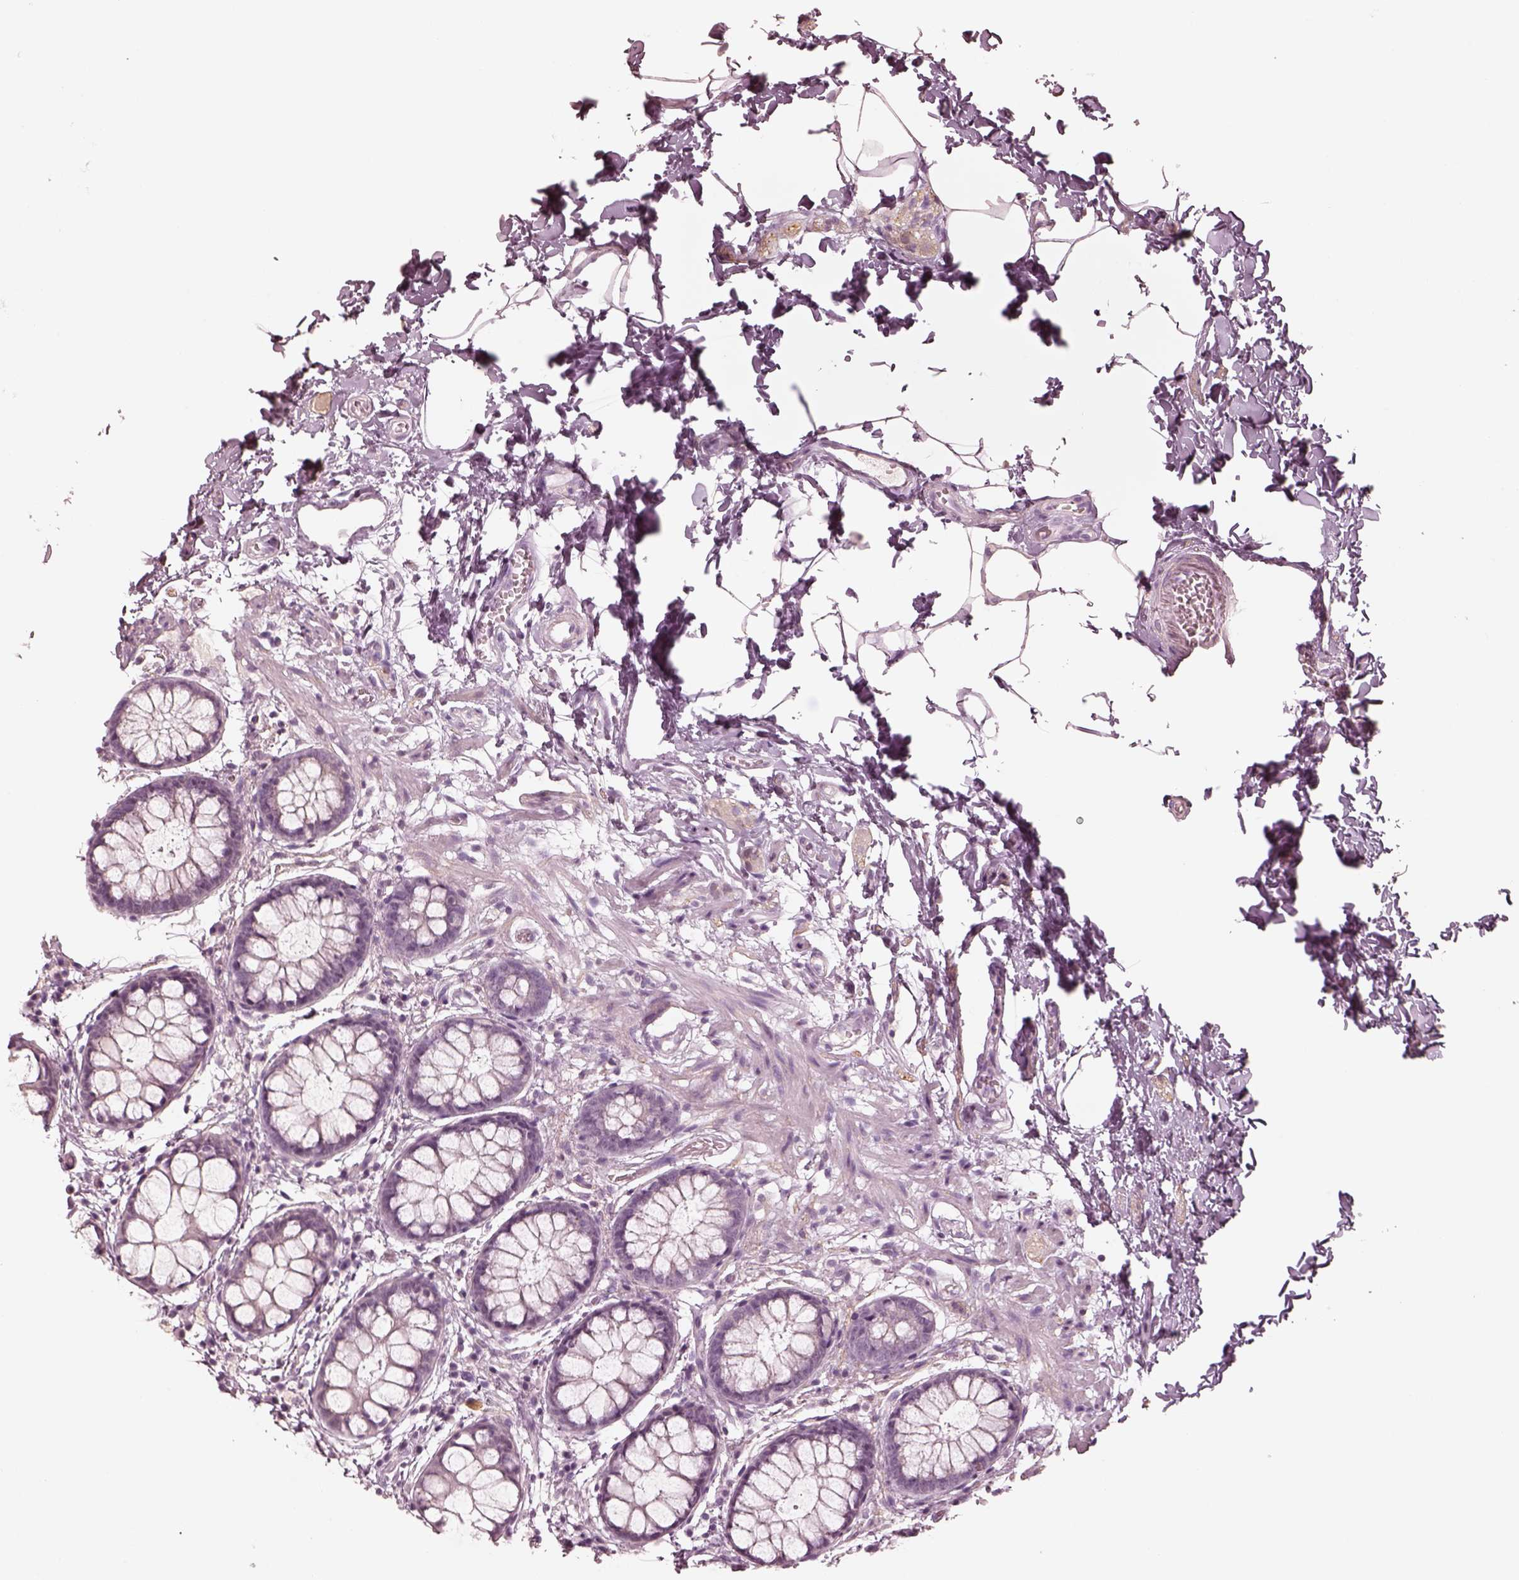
{"staining": {"intensity": "negative", "quantity": "none", "location": "none"}, "tissue": "rectum", "cell_type": "Glandular cells", "image_type": "normal", "snomed": [{"axis": "morphology", "description": "Normal tissue, NOS"}, {"axis": "topography", "description": "Rectum"}], "caption": "Glandular cells show no significant protein expression in benign rectum. (Immunohistochemistry, brightfield microscopy, high magnification).", "gene": "DNAAF9", "patient": {"sex": "female", "age": 62}}